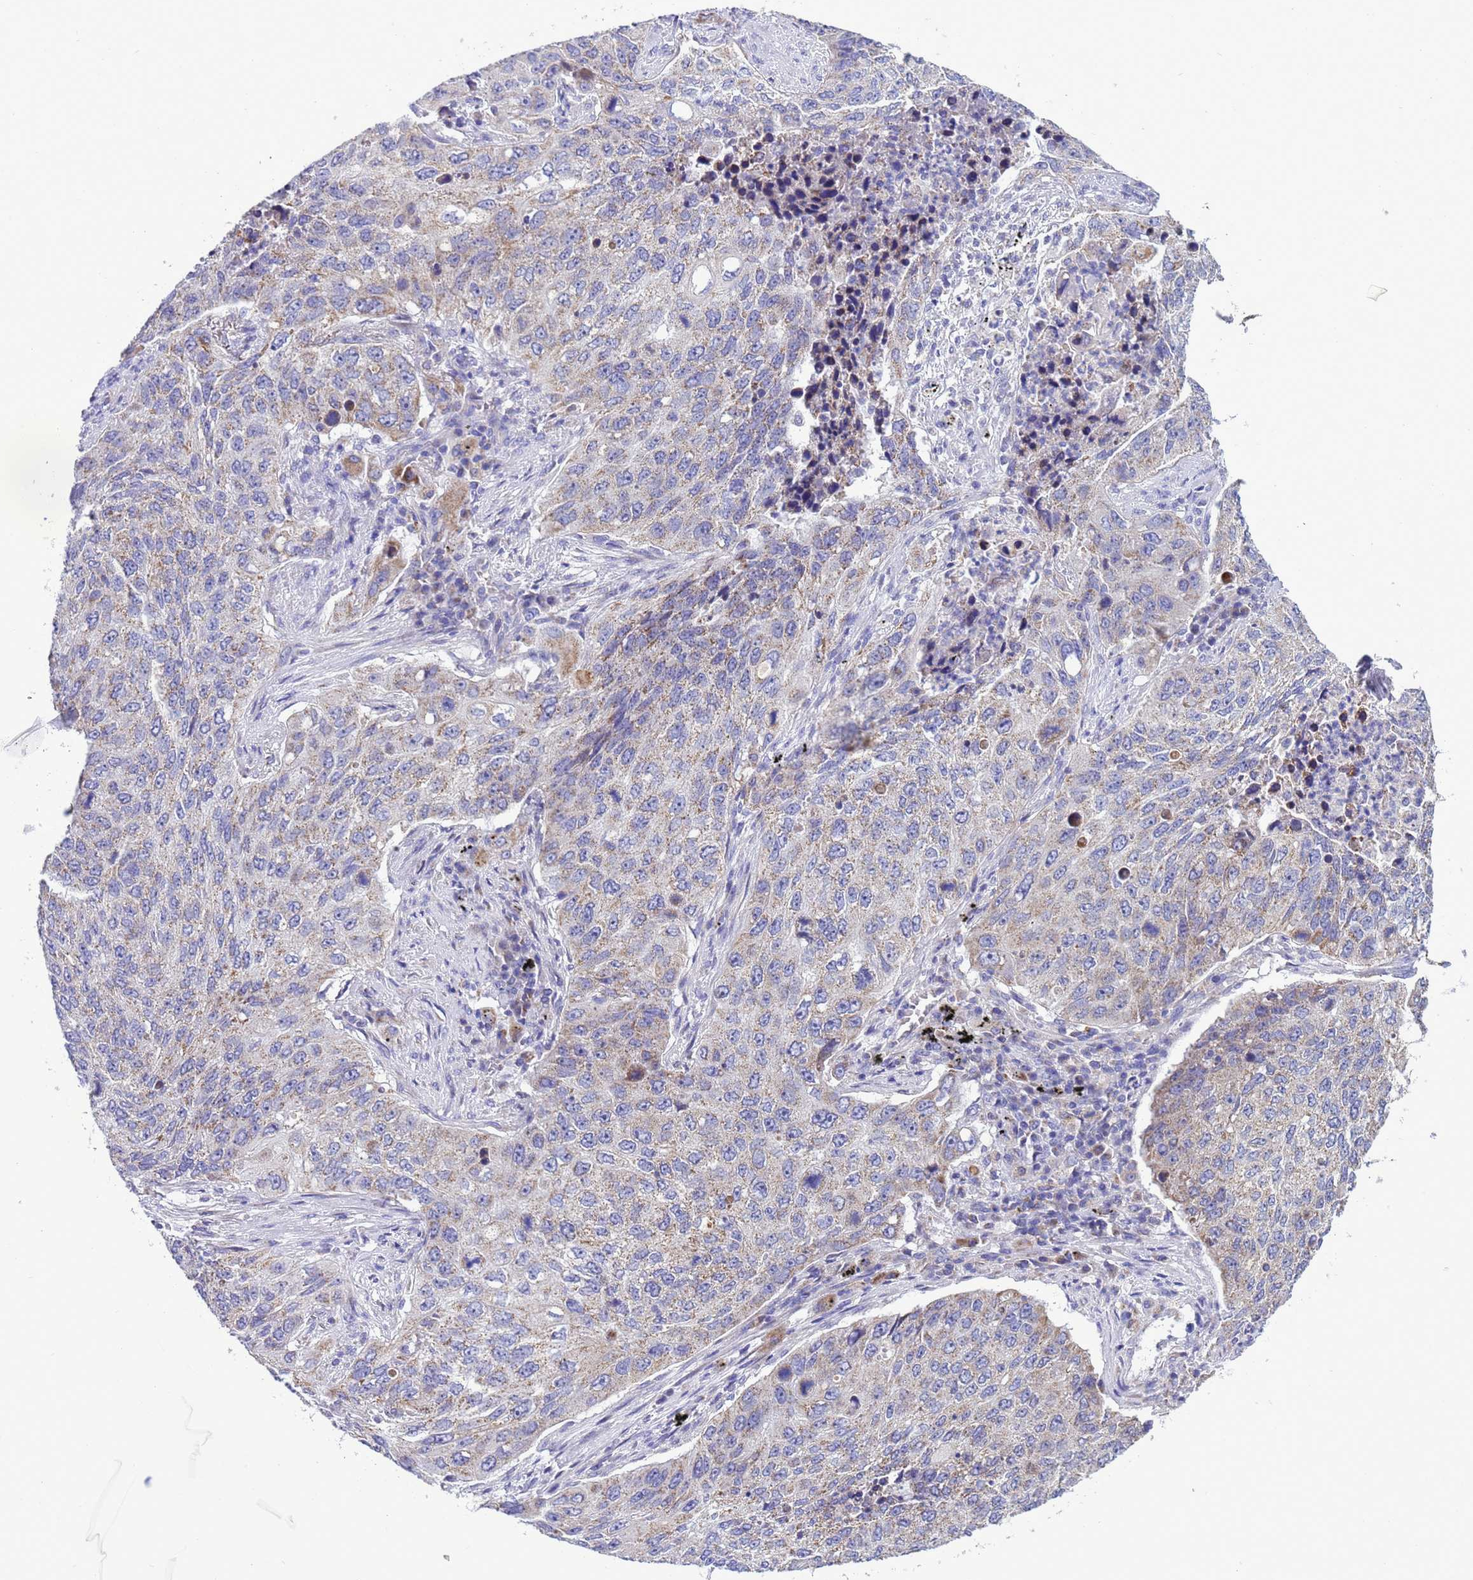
{"staining": {"intensity": "weak", "quantity": "25%-75%", "location": "cytoplasmic/membranous"}, "tissue": "lung cancer", "cell_type": "Tumor cells", "image_type": "cancer", "snomed": [{"axis": "morphology", "description": "Squamous cell carcinoma, NOS"}, {"axis": "topography", "description": "Lung"}], "caption": "A brown stain highlights weak cytoplasmic/membranous positivity of a protein in human lung cancer (squamous cell carcinoma) tumor cells.", "gene": "CCDC191", "patient": {"sex": "female", "age": 63}}